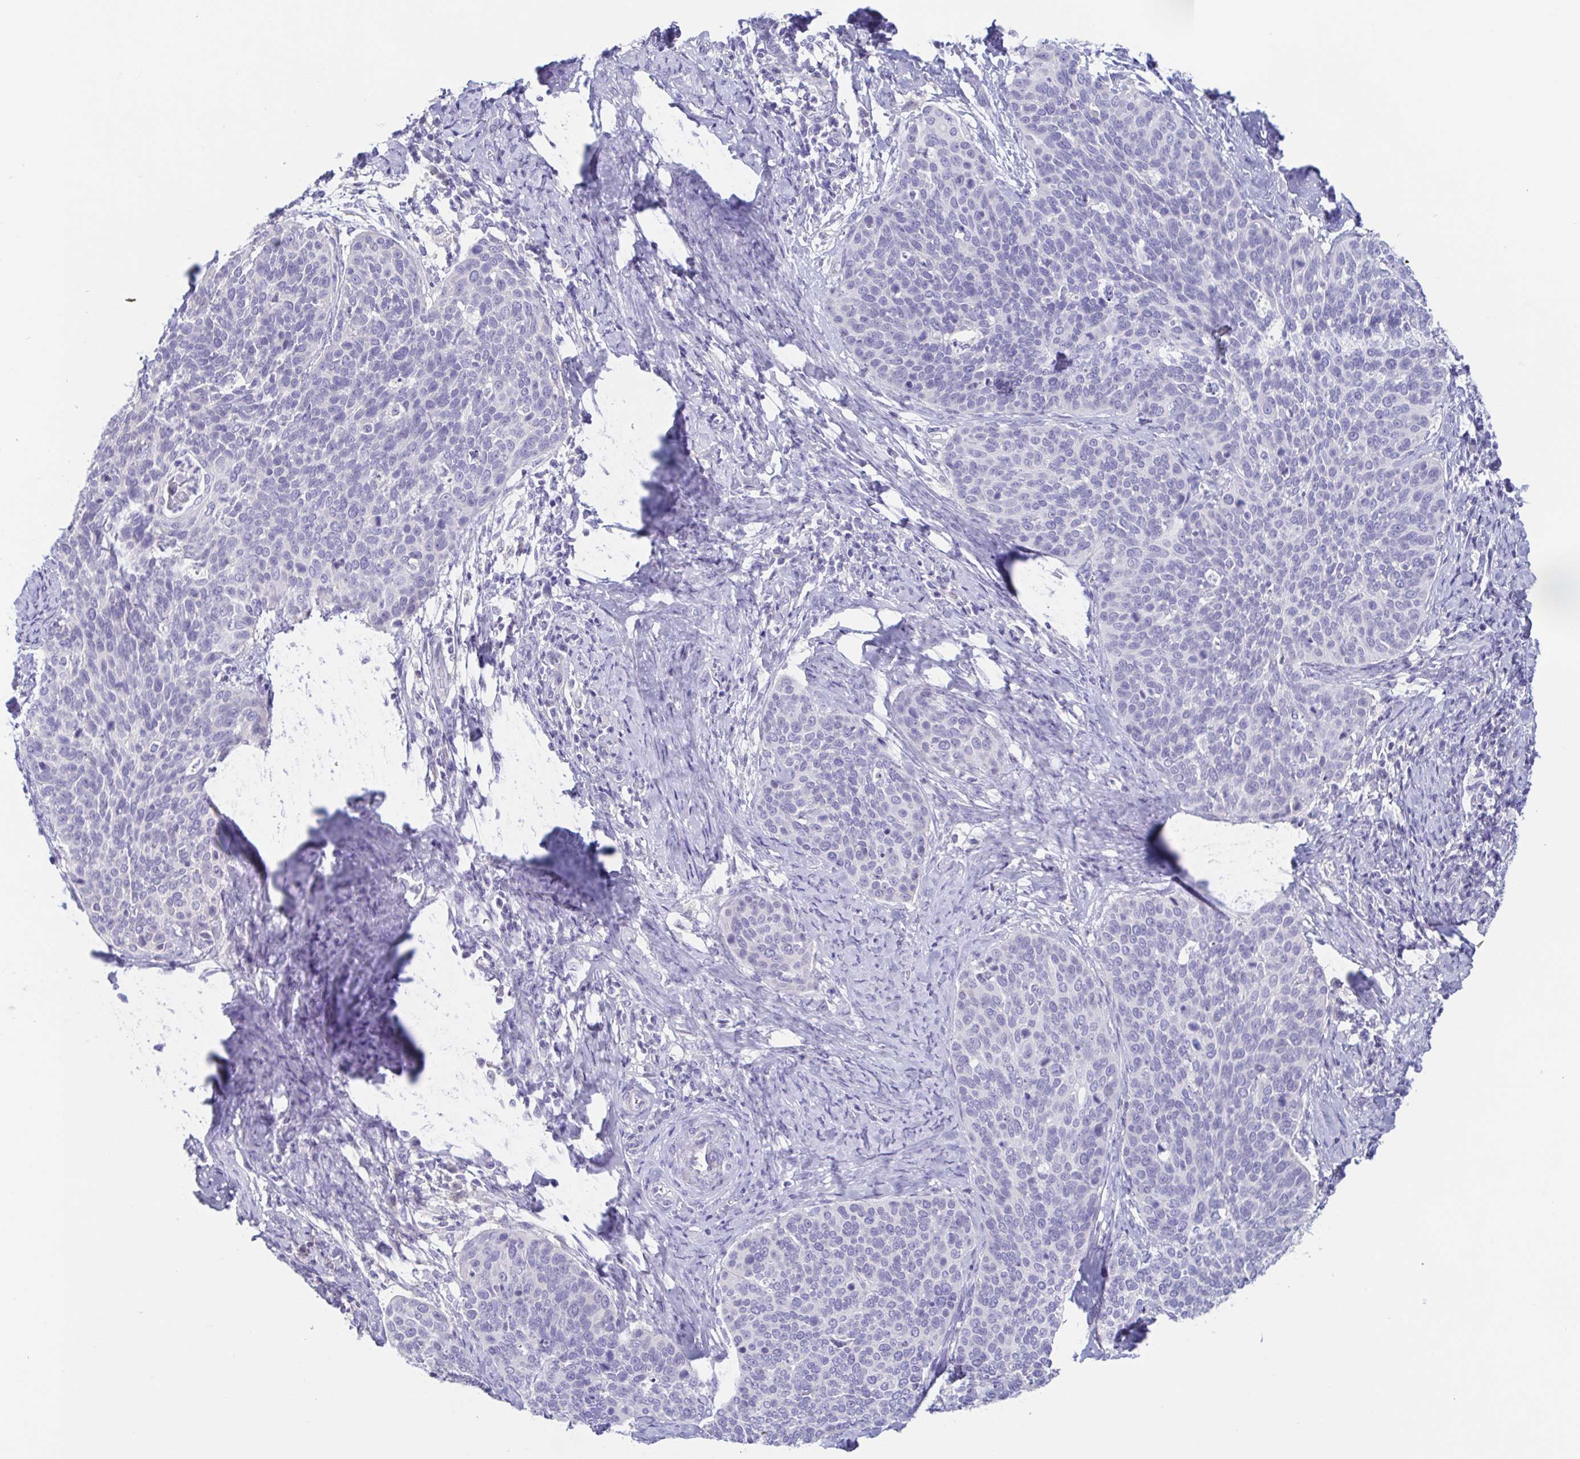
{"staining": {"intensity": "negative", "quantity": "none", "location": "none"}, "tissue": "cervical cancer", "cell_type": "Tumor cells", "image_type": "cancer", "snomed": [{"axis": "morphology", "description": "Squamous cell carcinoma, NOS"}, {"axis": "topography", "description": "Cervix"}], "caption": "Tumor cells show no significant protein expression in cervical cancer.", "gene": "TREH", "patient": {"sex": "female", "age": 69}}